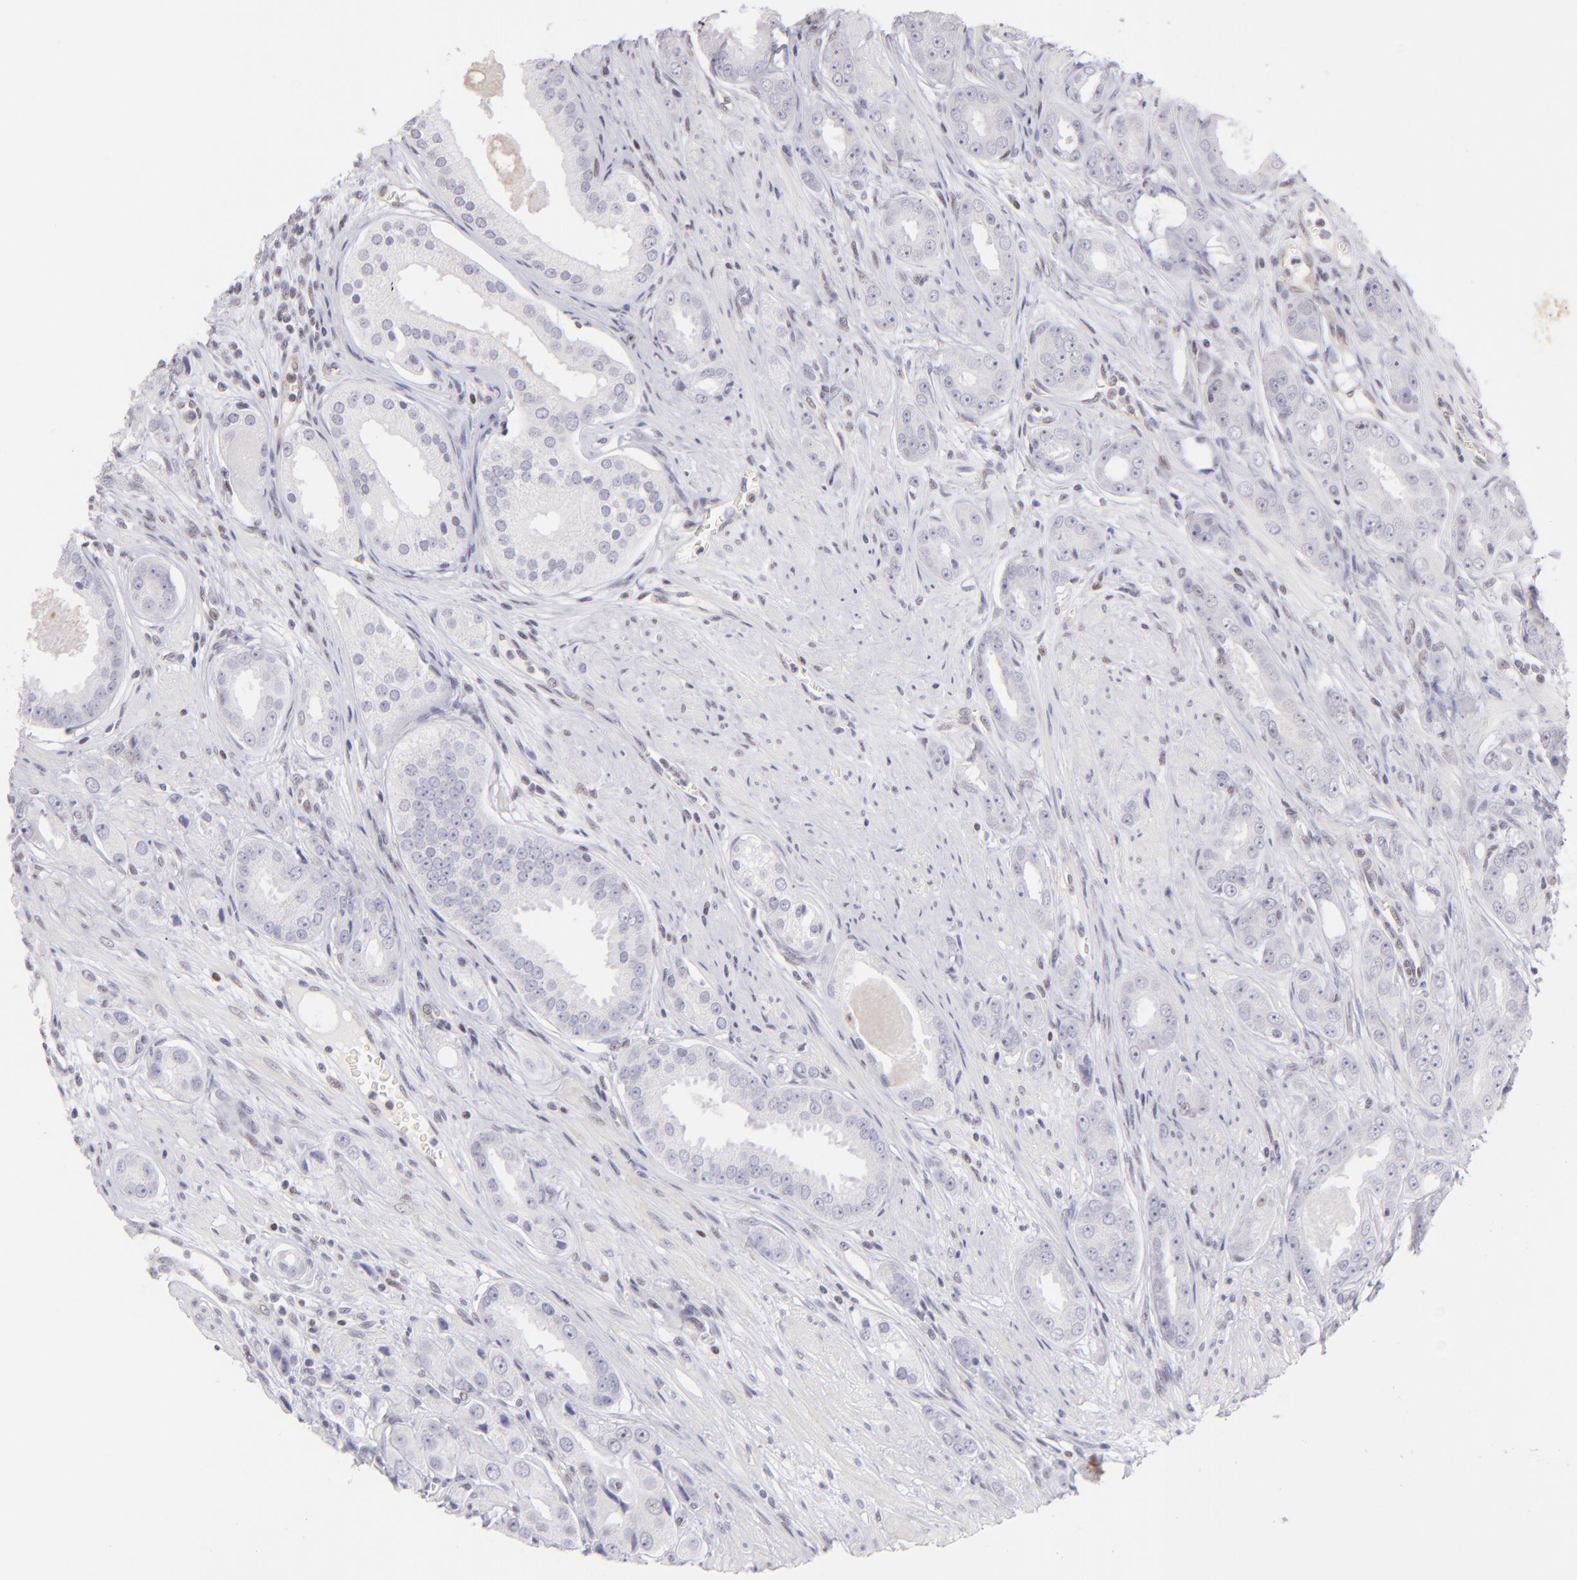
{"staining": {"intensity": "negative", "quantity": "none", "location": "none"}, "tissue": "prostate cancer", "cell_type": "Tumor cells", "image_type": "cancer", "snomed": [{"axis": "morphology", "description": "Adenocarcinoma, Medium grade"}, {"axis": "topography", "description": "Prostate"}], "caption": "Human prostate cancer stained for a protein using immunohistochemistry displays no staining in tumor cells.", "gene": "POU2F1", "patient": {"sex": "male", "age": 53}}